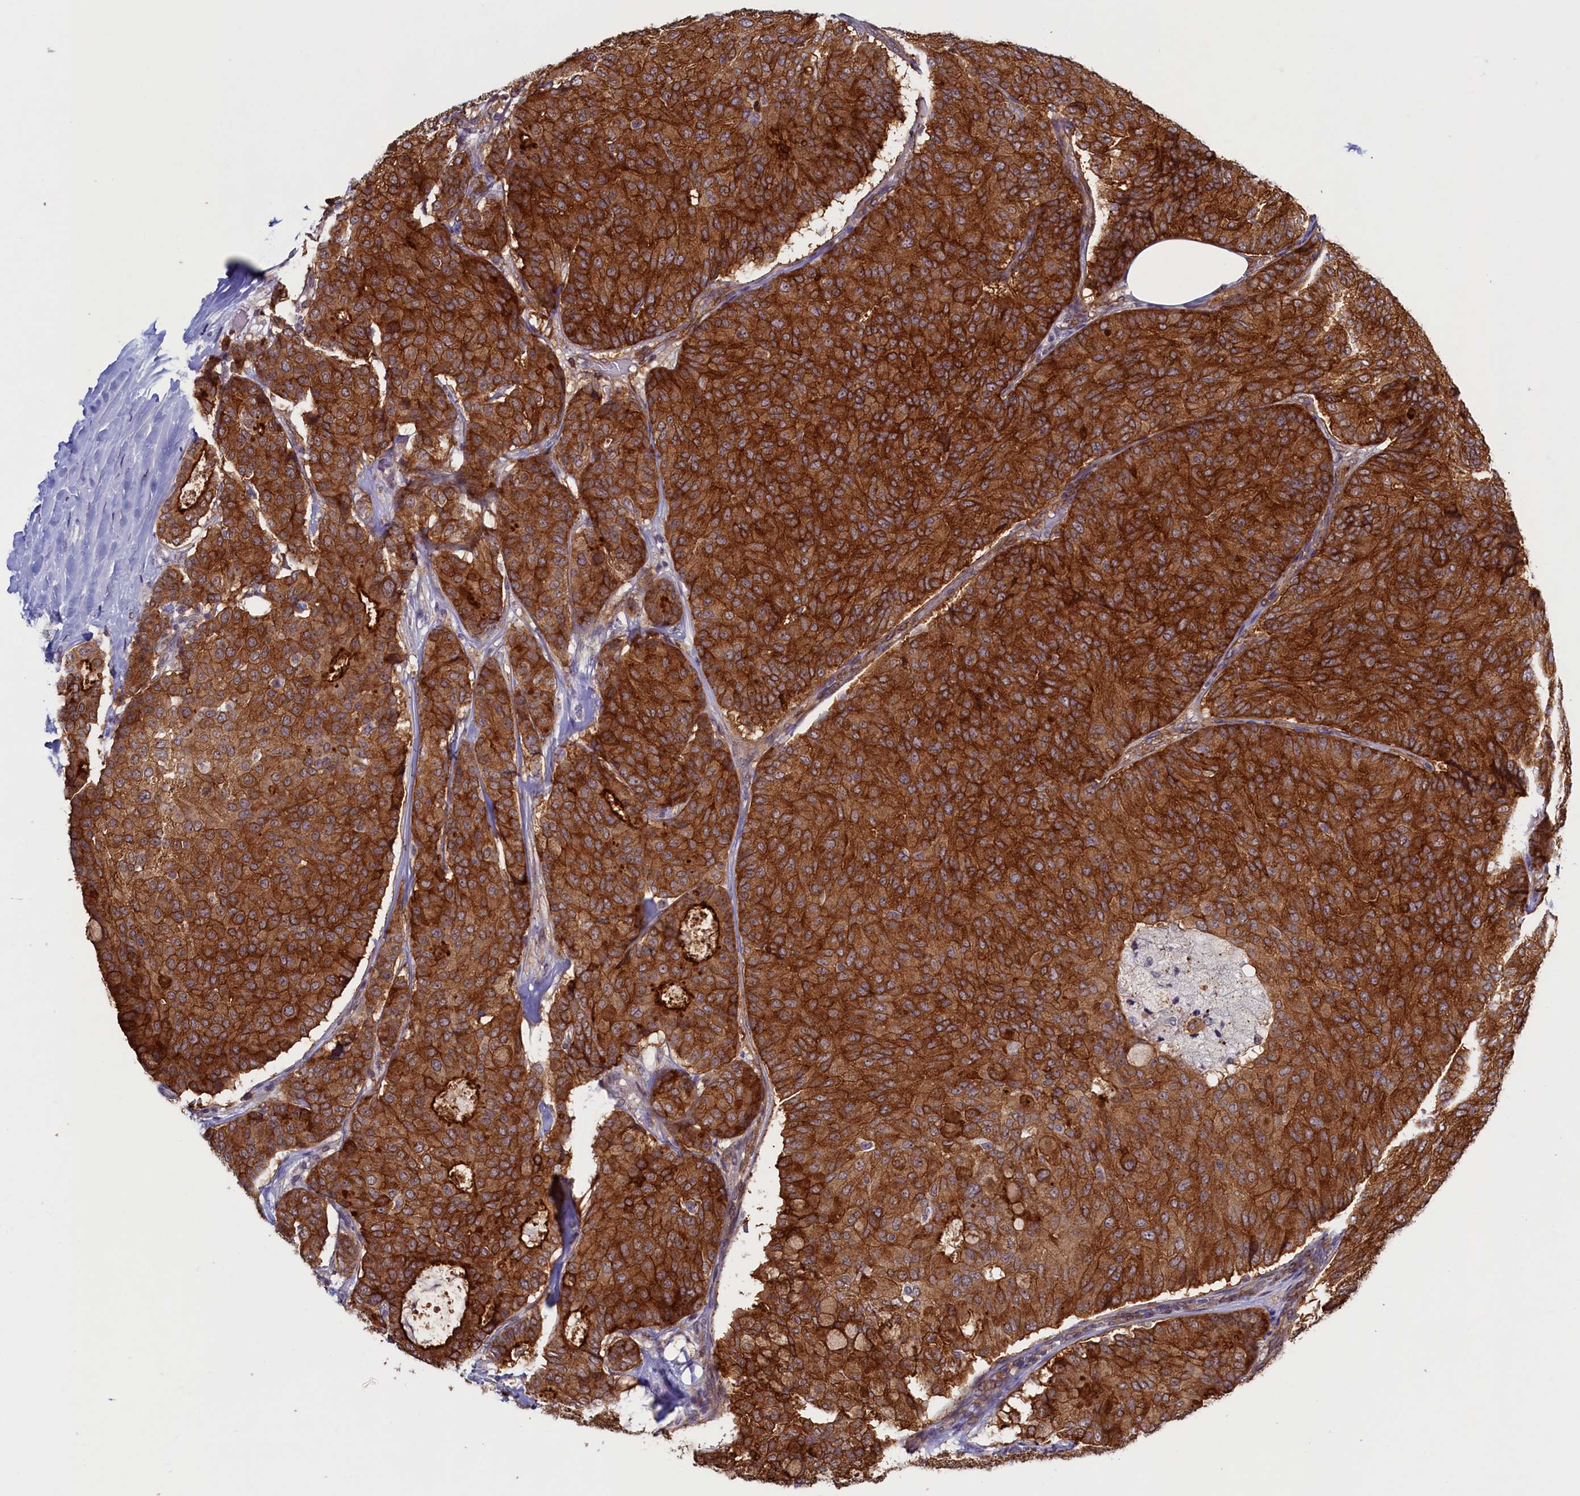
{"staining": {"intensity": "strong", "quantity": ">75%", "location": "cytoplasmic/membranous"}, "tissue": "breast cancer", "cell_type": "Tumor cells", "image_type": "cancer", "snomed": [{"axis": "morphology", "description": "Duct carcinoma"}, {"axis": "topography", "description": "Breast"}], "caption": "The immunohistochemical stain highlights strong cytoplasmic/membranous expression in tumor cells of invasive ductal carcinoma (breast) tissue. Immunohistochemistry stains the protein in brown and the nuclei are stained blue.", "gene": "PACSIN3", "patient": {"sex": "female", "age": 75}}